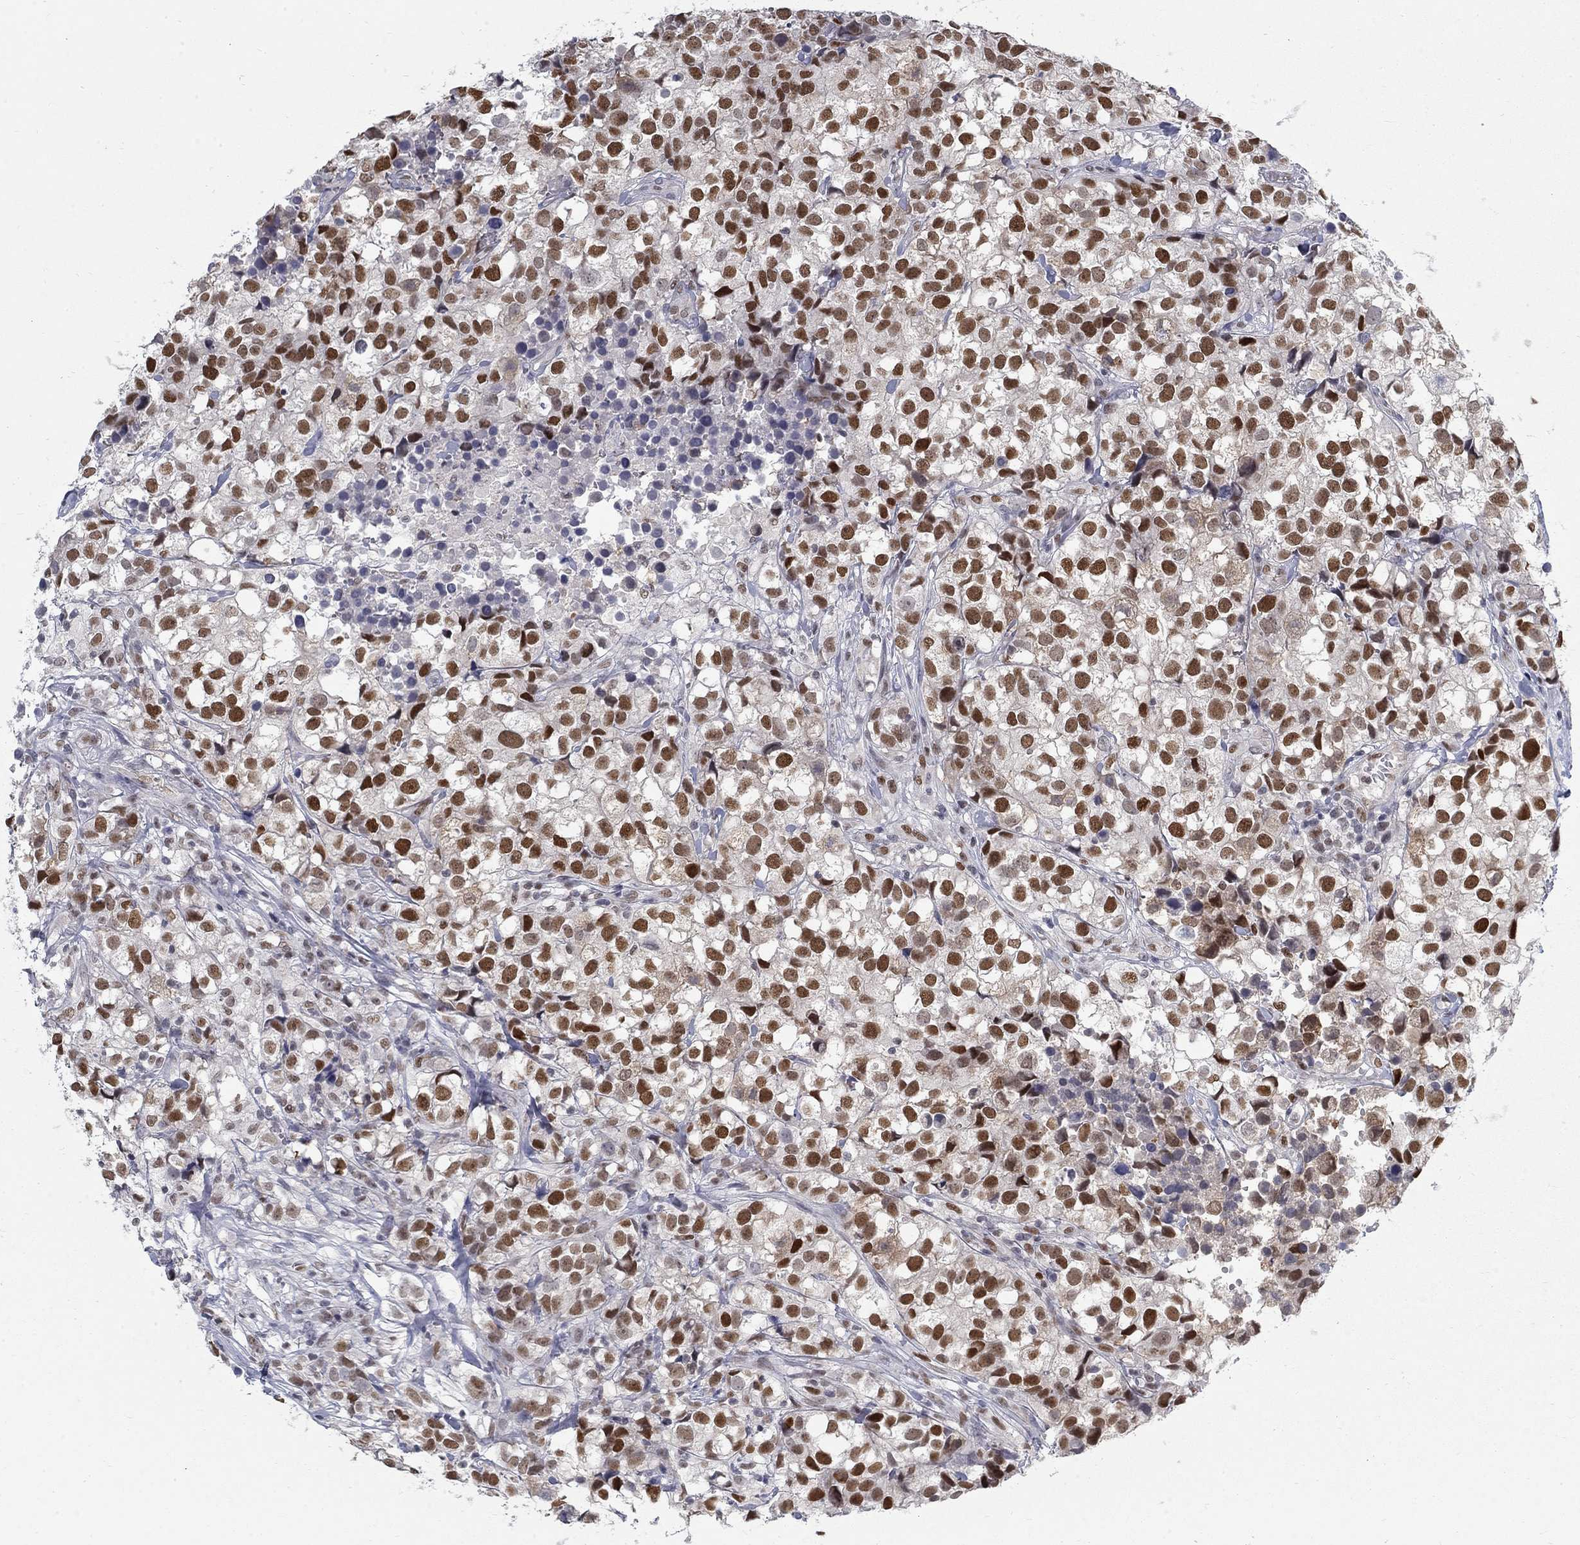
{"staining": {"intensity": "strong", "quantity": ">75%", "location": "nuclear"}, "tissue": "breast cancer", "cell_type": "Tumor cells", "image_type": "cancer", "snomed": [{"axis": "morphology", "description": "Duct carcinoma"}, {"axis": "topography", "description": "Breast"}], "caption": "Protein staining of breast cancer tissue reveals strong nuclear expression in approximately >75% of tumor cells.", "gene": "GCFC2", "patient": {"sex": "female", "age": 30}}